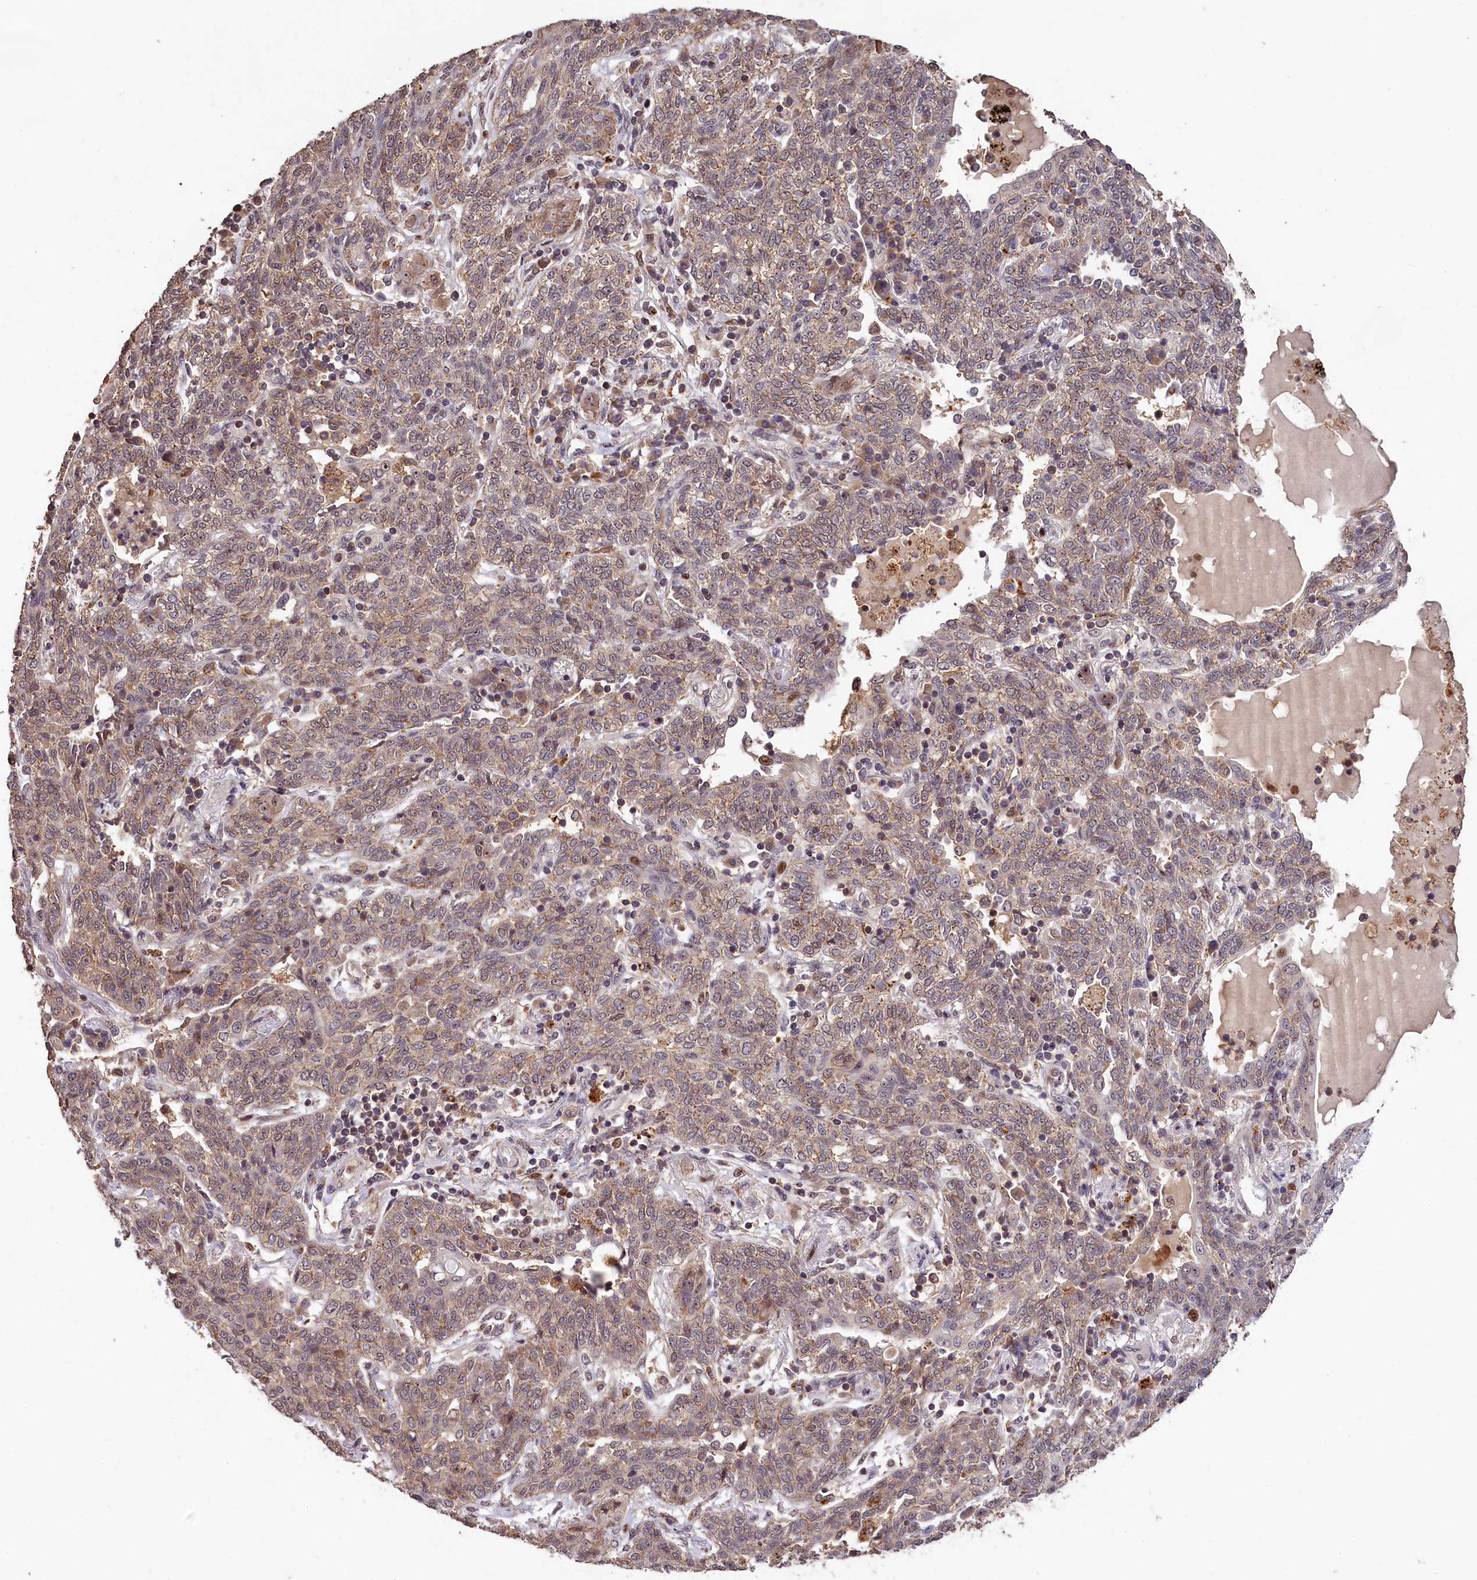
{"staining": {"intensity": "weak", "quantity": ">75%", "location": "cytoplasmic/membranous"}, "tissue": "lung cancer", "cell_type": "Tumor cells", "image_type": "cancer", "snomed": [{"axis": "morphology", "description": "Squamous cell carcinoma, NOS"}, {"axis": "topography", "description": "Lung"}], "caption": "Immunohistochemical staining of human lung squamous cell carcinoma exhibits weak cytoplasmic/membranous protein expression in approximately >75% of tumor cells. (DAB IHC with brightfield microscopy, high magnification).", "gene": "PHAF1", "patient": {"sex": "female", "age": 70}}